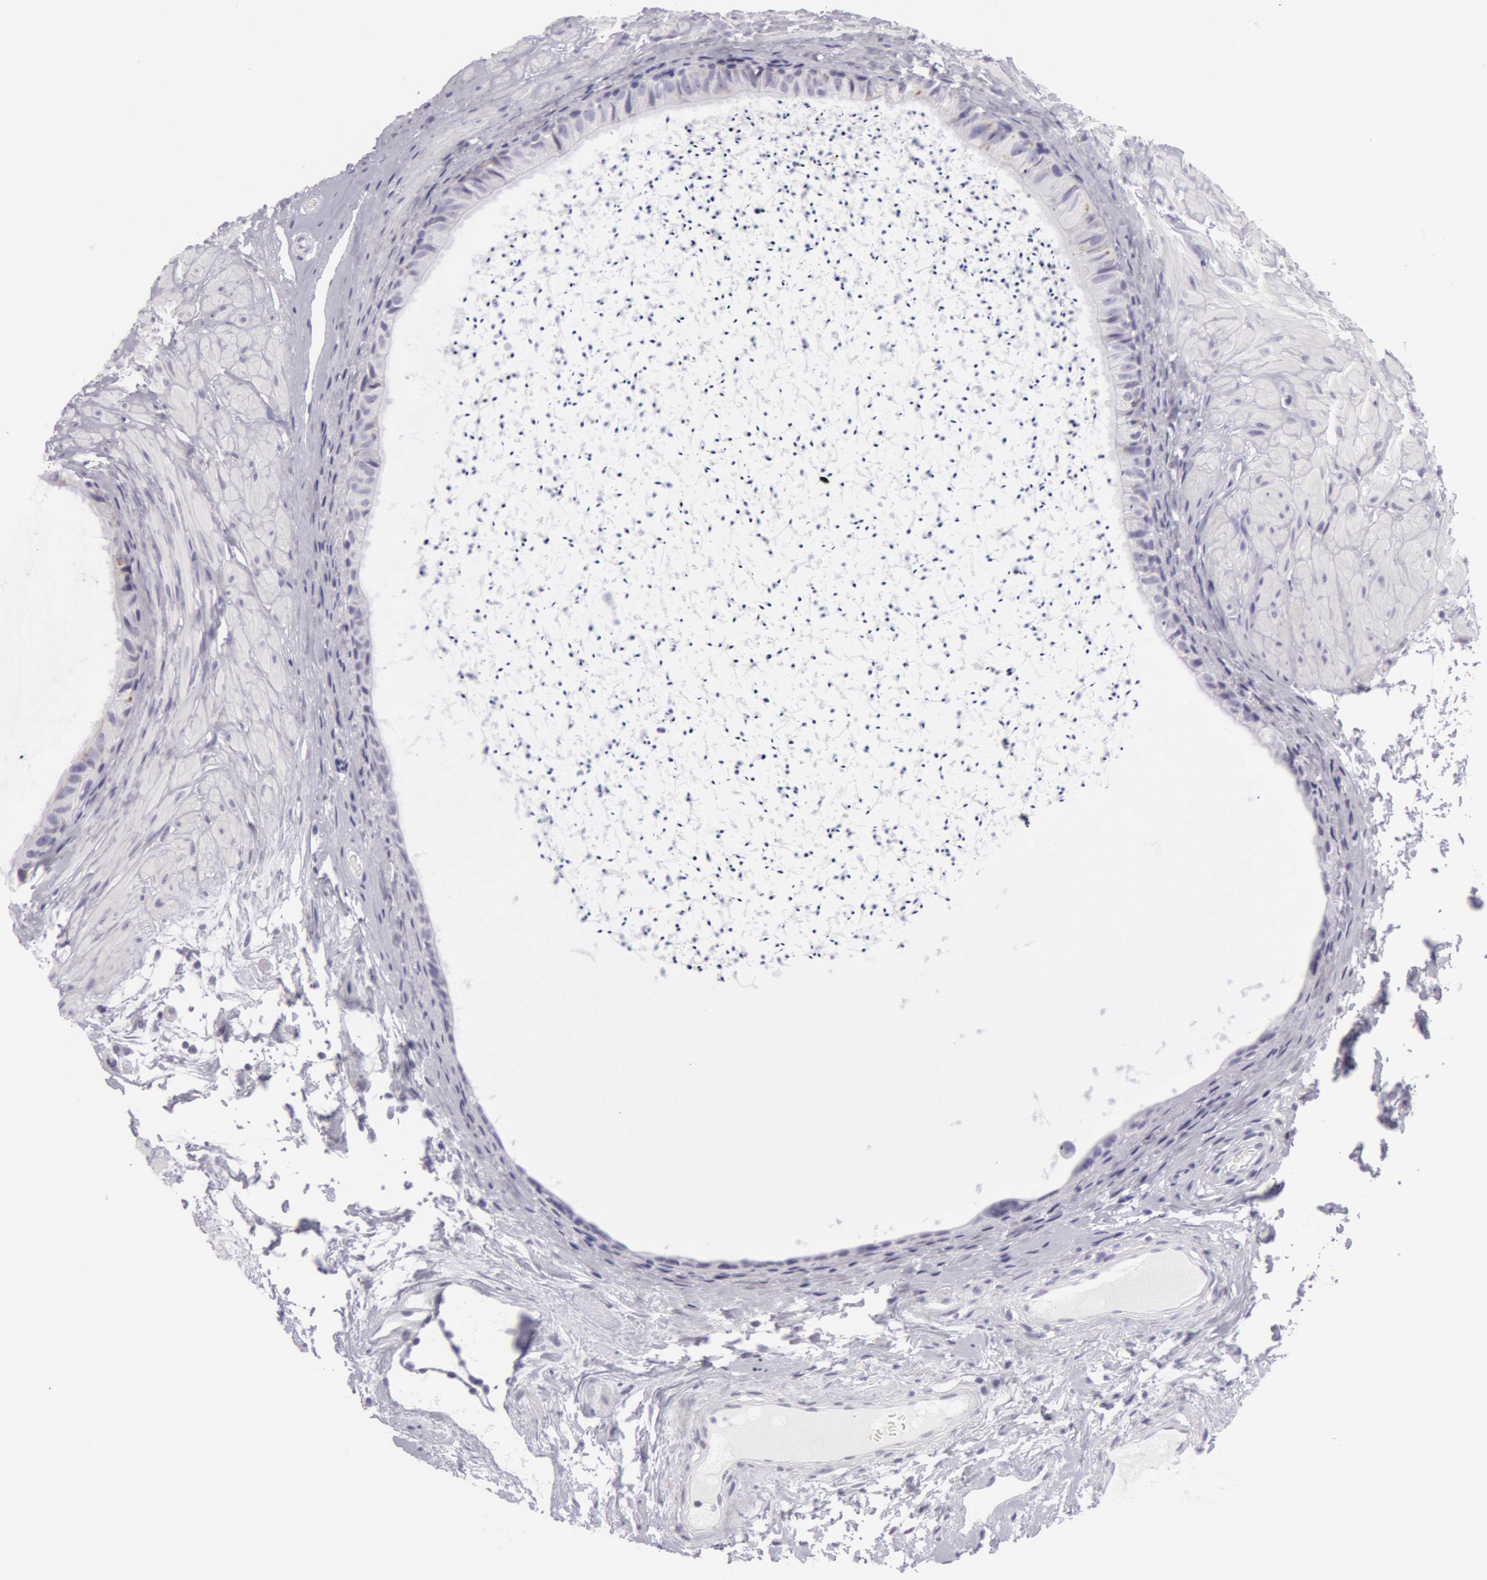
{"staining": {"intensity": "negative", "quantity": "none", "location": "none"}, "tissue": "epididymis", "cell_type": "Glandular cells", "image_type": "normal", "snomed": [{"axis": "morphology", "description": "Normal tissue, NOS"}, {"axis": "topography", "description": "Epididymis"}], "caption": "Immunohistochemical staining of normal human epididymis reveals no significant positivity in glandular cells. (Stains: DAB (3,3'-diaminobenzidine) immunohistochemistry with hematoxylin counter stain, Microscopy: brightfield microscopy at high magnification).", "gene": "AMACR", "patient": {"sex": "male", "age": 77}}